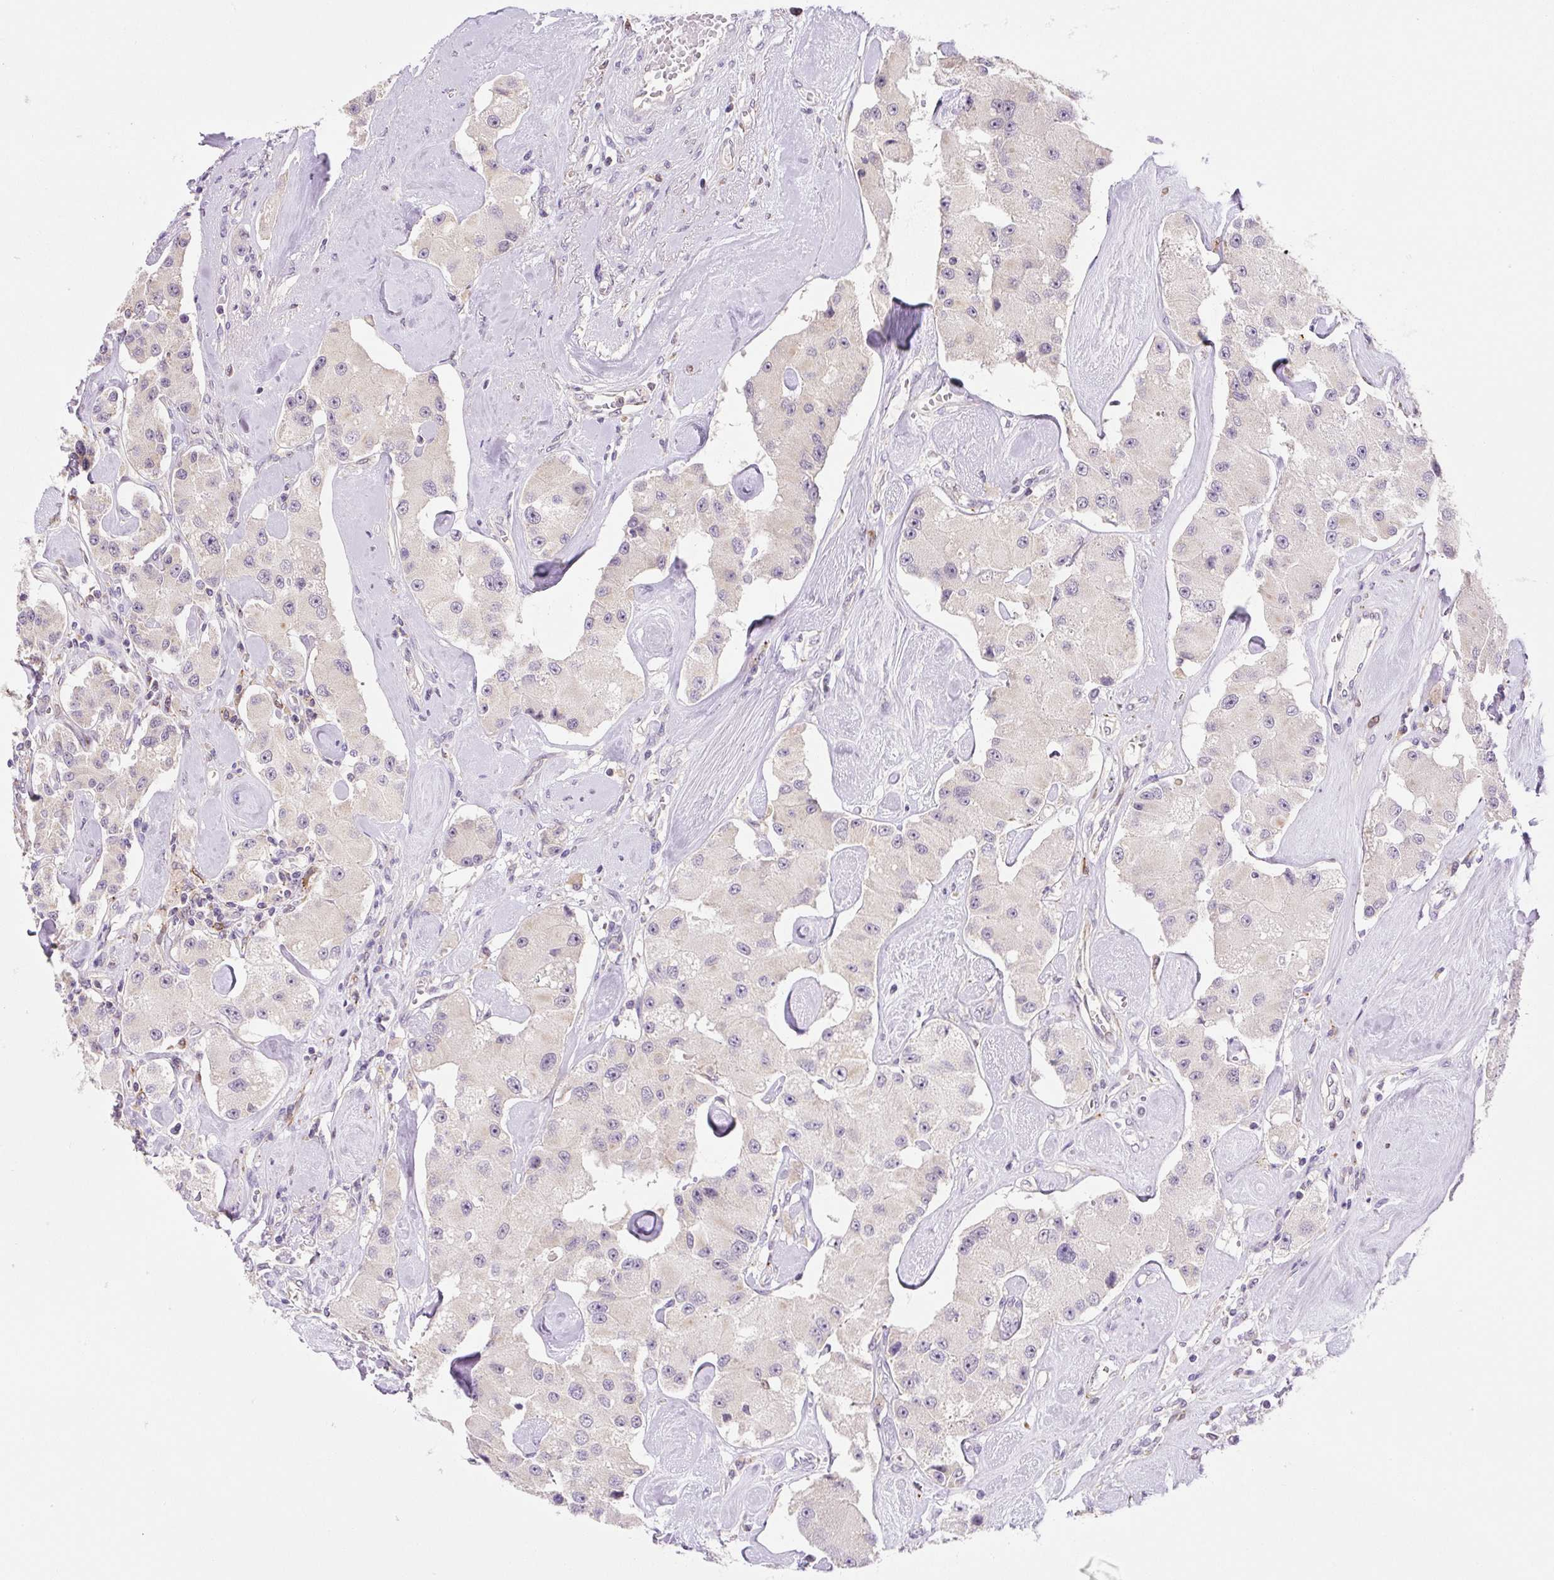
{"staining": {"intensity": "negative", "quantity": "none", "location": "none"}, "tissue": "carcinoid", "cell_type": "Tumor cells", "image_type": "cancer", "snomed": [{"axis": "morphology", "description": "Carcinoid, malignant, NOS"}, {"axis": "topography", "description": "Pancreas"}], "caption": "Histopathology image shows no significant protein staining in tumor cells of carcinoid.", "gene": "PLA2G4A", "patient": {"sex": "male", "age": 41}}